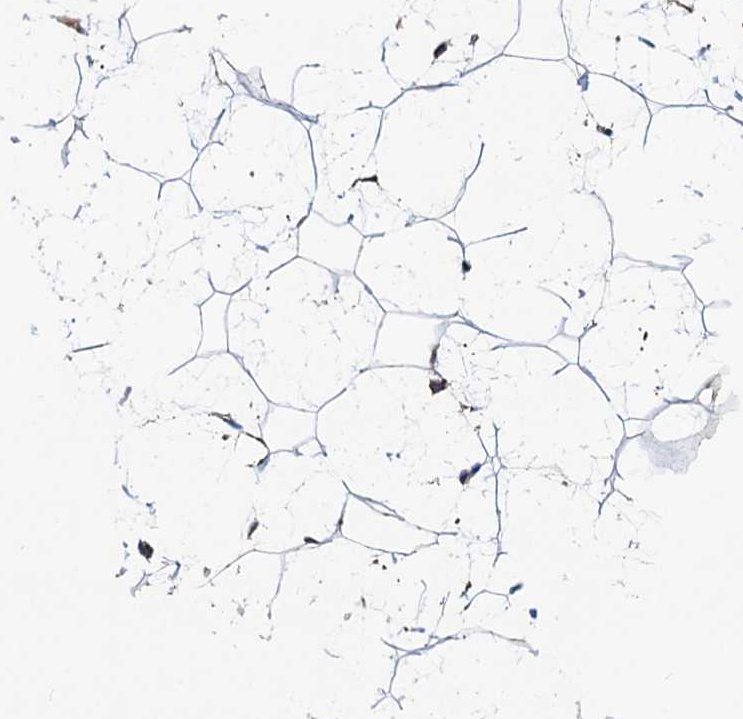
{"staining": {"intensity": "moderate", "quantity": ">75%", "location": "cytoplasmic/membranous"}, "tissue": "adipose tissue", "cell_type": "Adipocytes", "image_type": "normal", "snomed": [{"axis": "morphology", "description": "Normal tissue, NOS"}, {"axis": "topography", "description": "Breast"}], "caption": "DAB (3,3'-diaminobenzidine) immunohistochemical staining of normal adipose tissue demonstrates moderate cytoplasmic/membranous protein positivity in about >75% of adipocytes.", "gene": "AAGAB", "patient": {"sex": "female", "age": 26}}